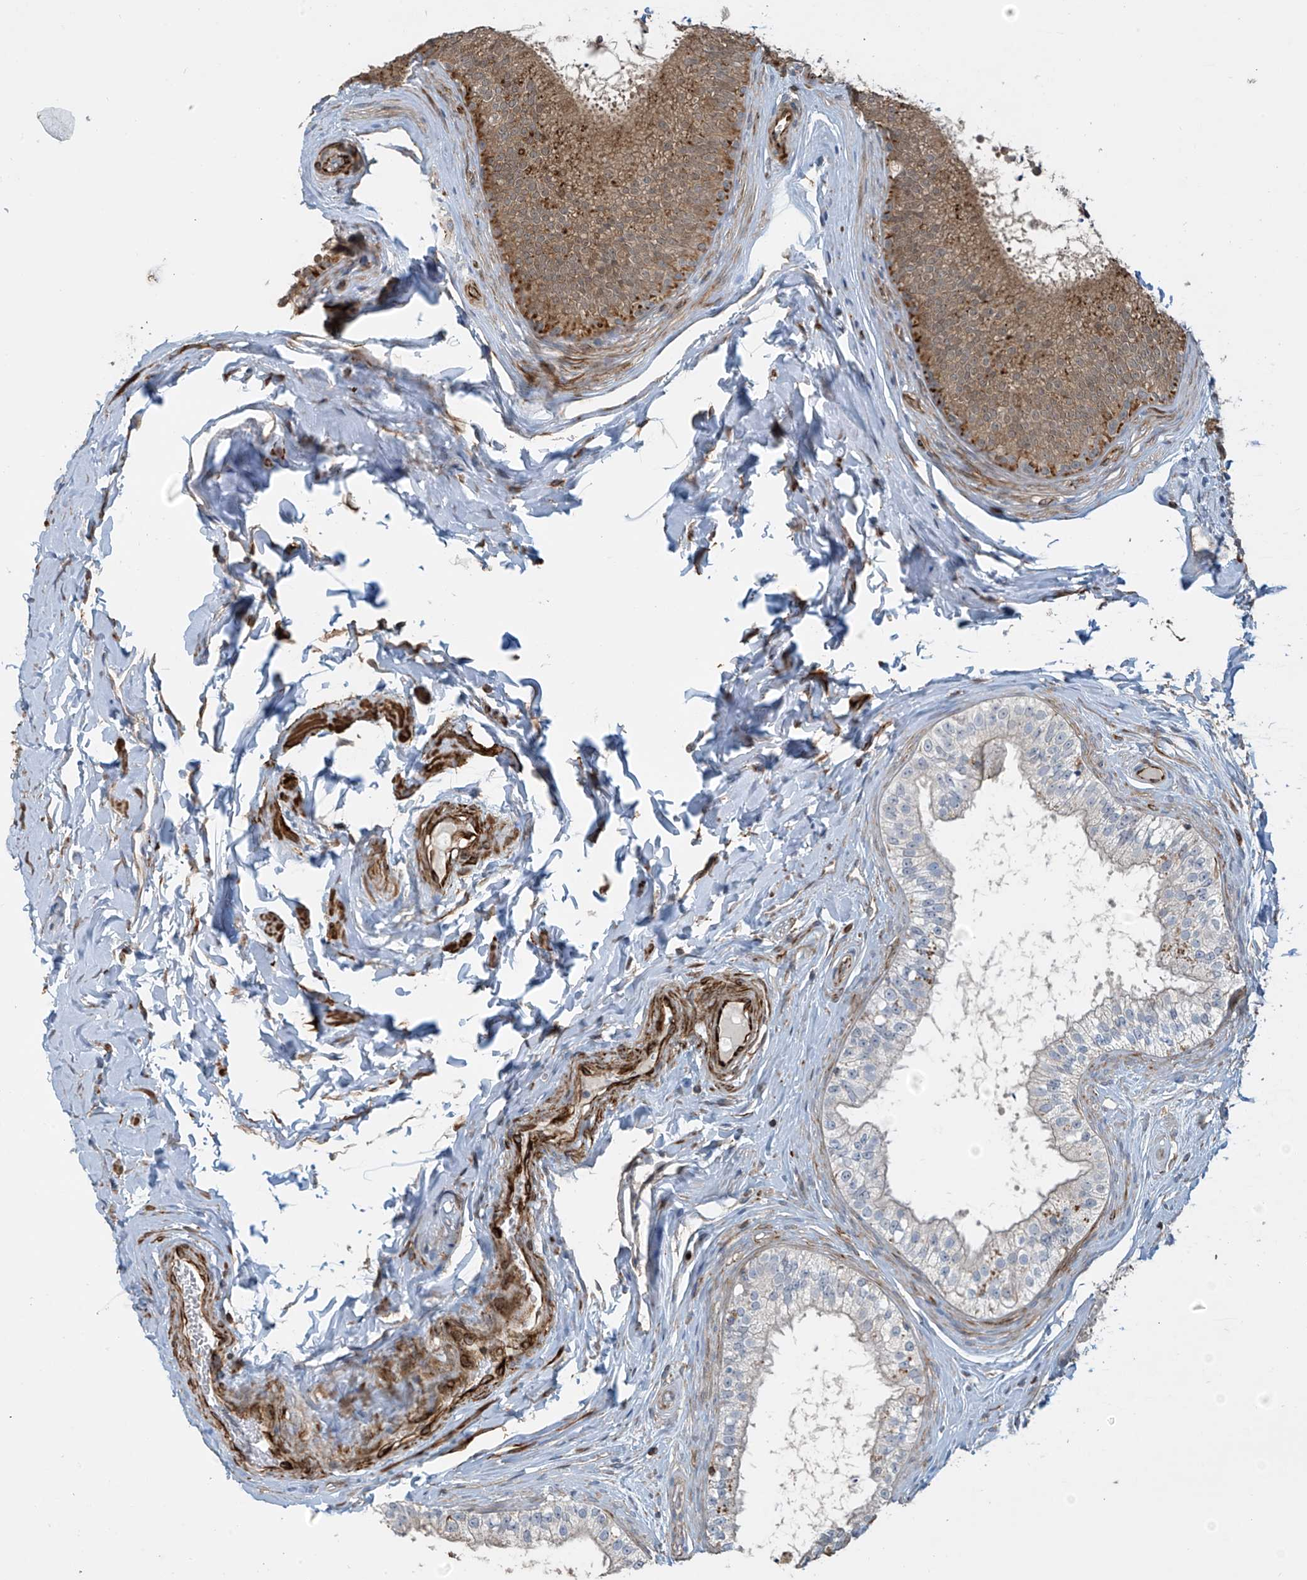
{"staining": {"intensity": "moderate", "quantity": ">75%", "location": "cytoplasmic/membranous"}, "tissue": "epididymis", "cell_type": "Glandular cells", "image_type": "normal", "snomed": [{"axis": "morphology", "description": "Normal tissue, NOS"}, {"axis": "topography", "description": "Epididymis"}], "caption": "Immunohistochemical staining of unremarkable epididymis displays medium levels of moderate cytoplasmic/membranous expression in approximately >75% of glandular cells.", "gene": "SH3BGRL3", "patient": {"sex": "male", "age": 29}}